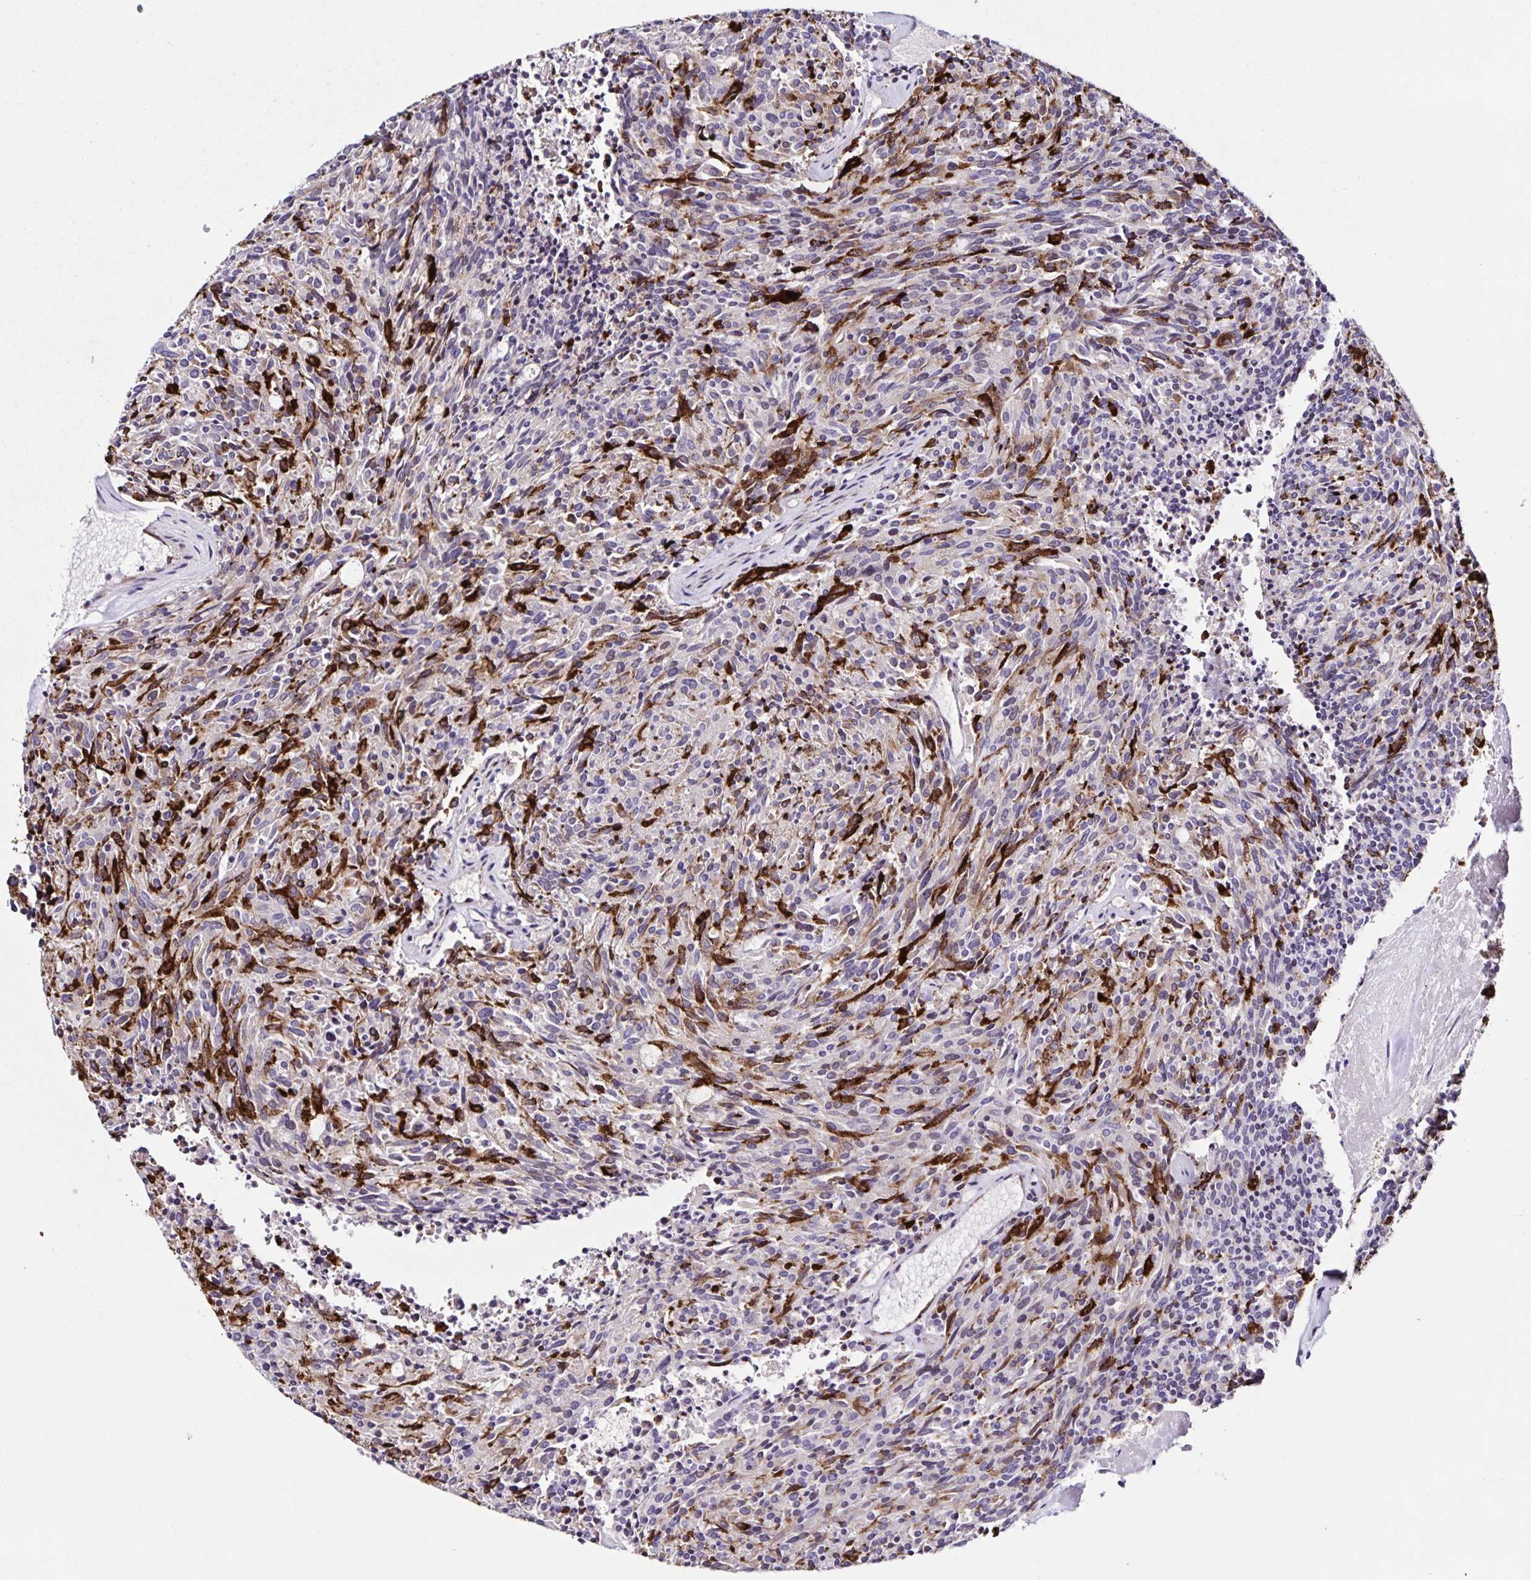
{"staining": {"intensity": "moderate", "quantity": "<25%", "location": "cytoplasmic/membranous"}, "tissue": "carcinoid", "cell_type": "Tumor cells", "image_type": "cancer", "snomed": [{"axis": "morphology", "description": "Carcinoid, malignant, NOS"}, {"axis": "topography", "description": "Pancreas"}], "caption": "Carcinoid (malignant) tissue demonstrates moderate cytoplasmic/membranous staining in approximately <25% of tumor cells, visualized by immunohistochemistry. Ihc stains the protein of interest in brown and the nuclei are stained blue.", "gene": "RNFT2", "patient": {"sex": "female", "age": 54}}